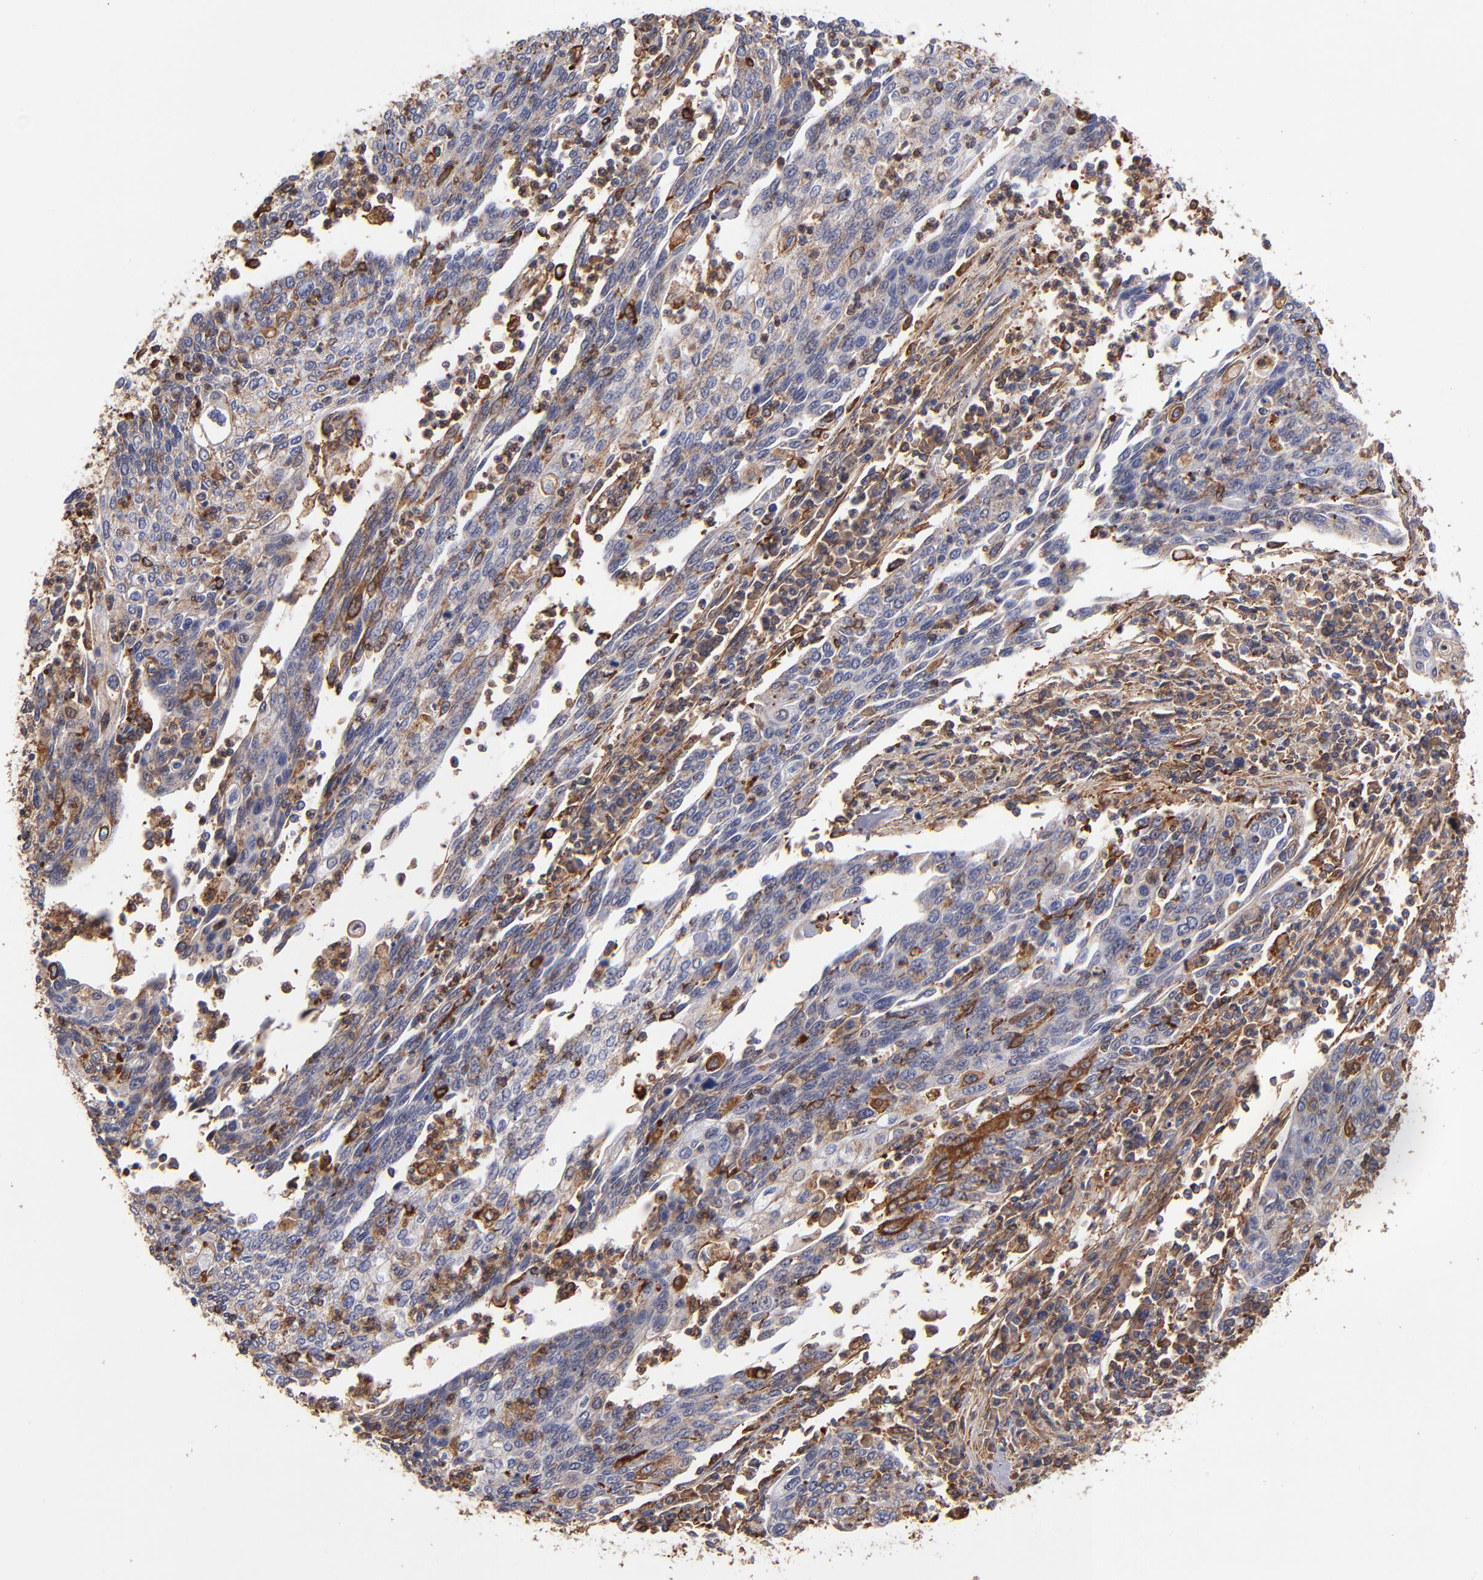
{"staining": {"intensity": "strong", "quantity": "<25%", "location": "cytoplasmic/membranous"}, "tissue": "cervical cancer", "cell_type": "Tumor cells", "image_type": "cancer", "snomed": [{"axis": "morphology", "description": "Squamous cell carcinoma, NOS"}, {"axis": "topography", "description": "Cervix"}], "caption": "Protein staining displays strong cytoplasmic/membranous staining in approximately <25% of tumor cells in cervical squamous cell carcinoma.", "gene": "MVP", "patient": {"sex": "female", "age": 40}}